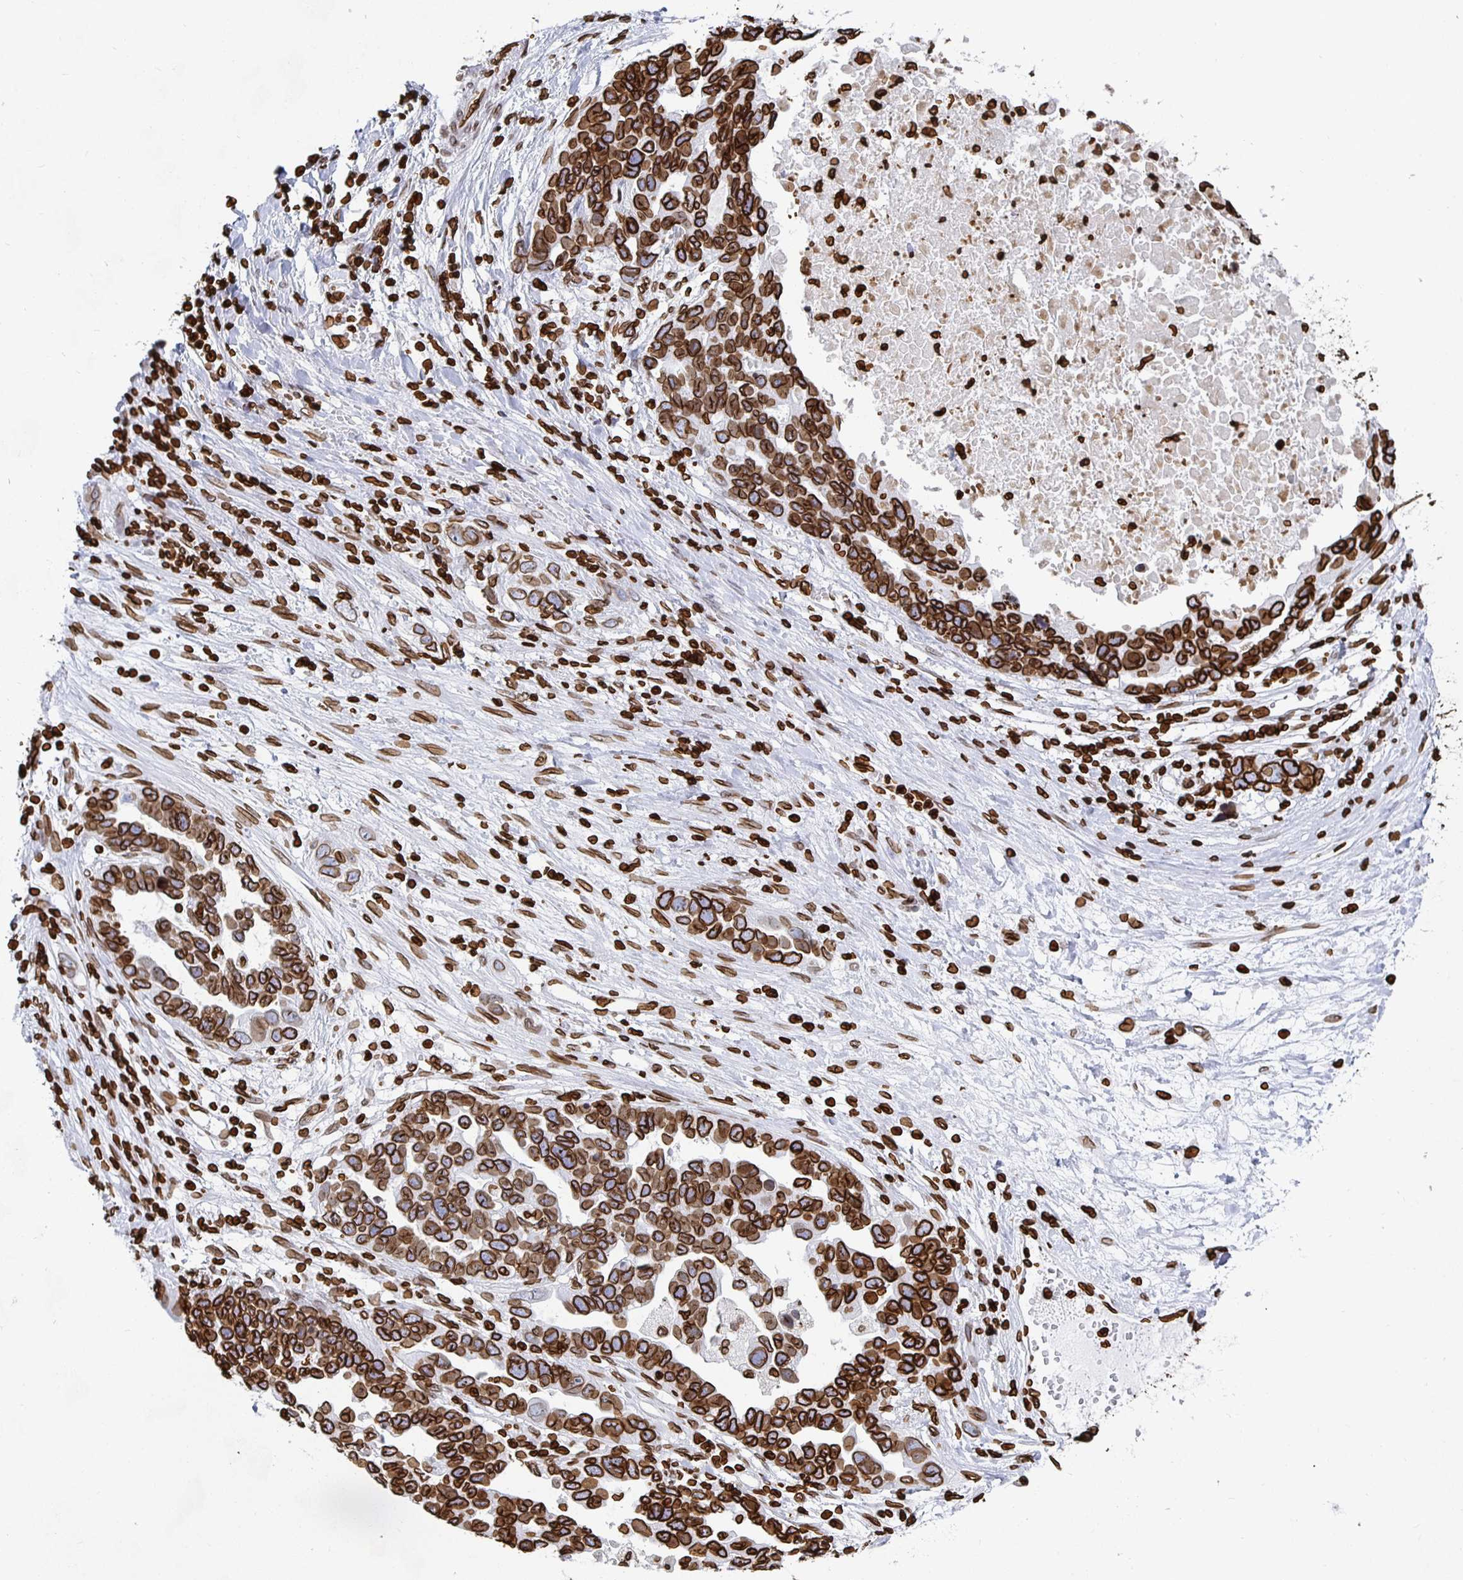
{"staining": {"intensity": "strong", "quantity": ">75%", "location": "cytoplasmic/membranous,nuclear"}, "tissue": "ovarian cancer", "cell_type": "Tumor cells", "image_type": "cancer", "snomed": [{"axis": "morphology", "description": "Cystadenocarcinoma, serous, NOS"}, {"axis": "topography", "description": "Ovary"}], "caption": "Protein analysis of ovarian cancer tissue shows strong cytoplasmic/membranous and nuclear positivity in approximately >75% of tumor cells.", "gene": "LMNB1", "patient": {"sex": "female", "age": 54}}